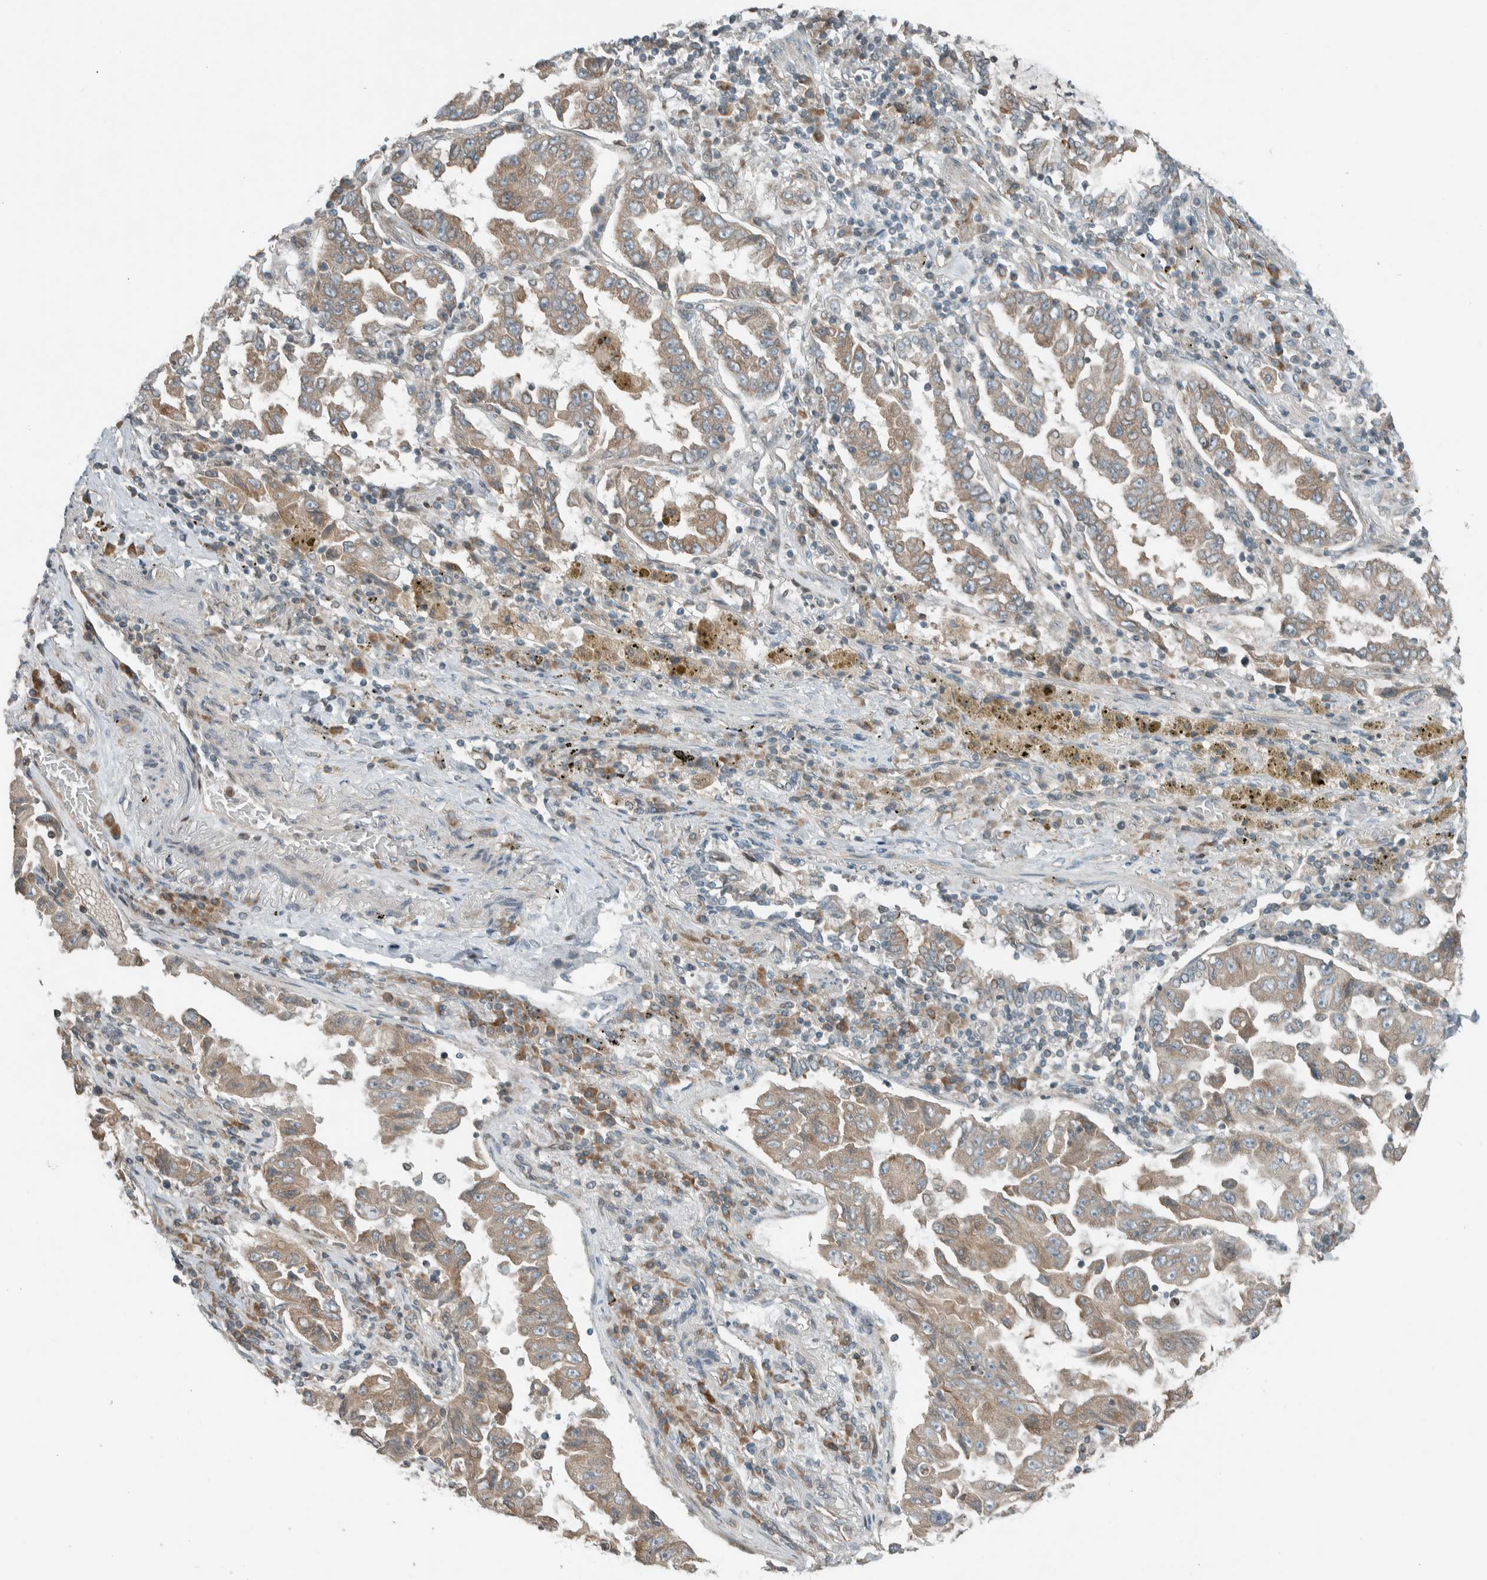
{"staining": {"intensity": "weak", "quantity": ">75%", "location": "cytoplasmic/membranous"}, "tissue": "lung cancer", "cell_type": "Tumor cells", "image_type": "cancer", "snomed": [{"axis": "morphology", "description": "Adenocarcinoma, NOS"}, {"axis": "topography", "description": "Lung"}], "caption": "Protein expression analysis of adenocarcinoma (lung) exhibits weak cytoplasmic/membranous expression in about >75% of tumor cells.", "gene": "SEL1L", "patient": {"sex": "female", "age": 51}}